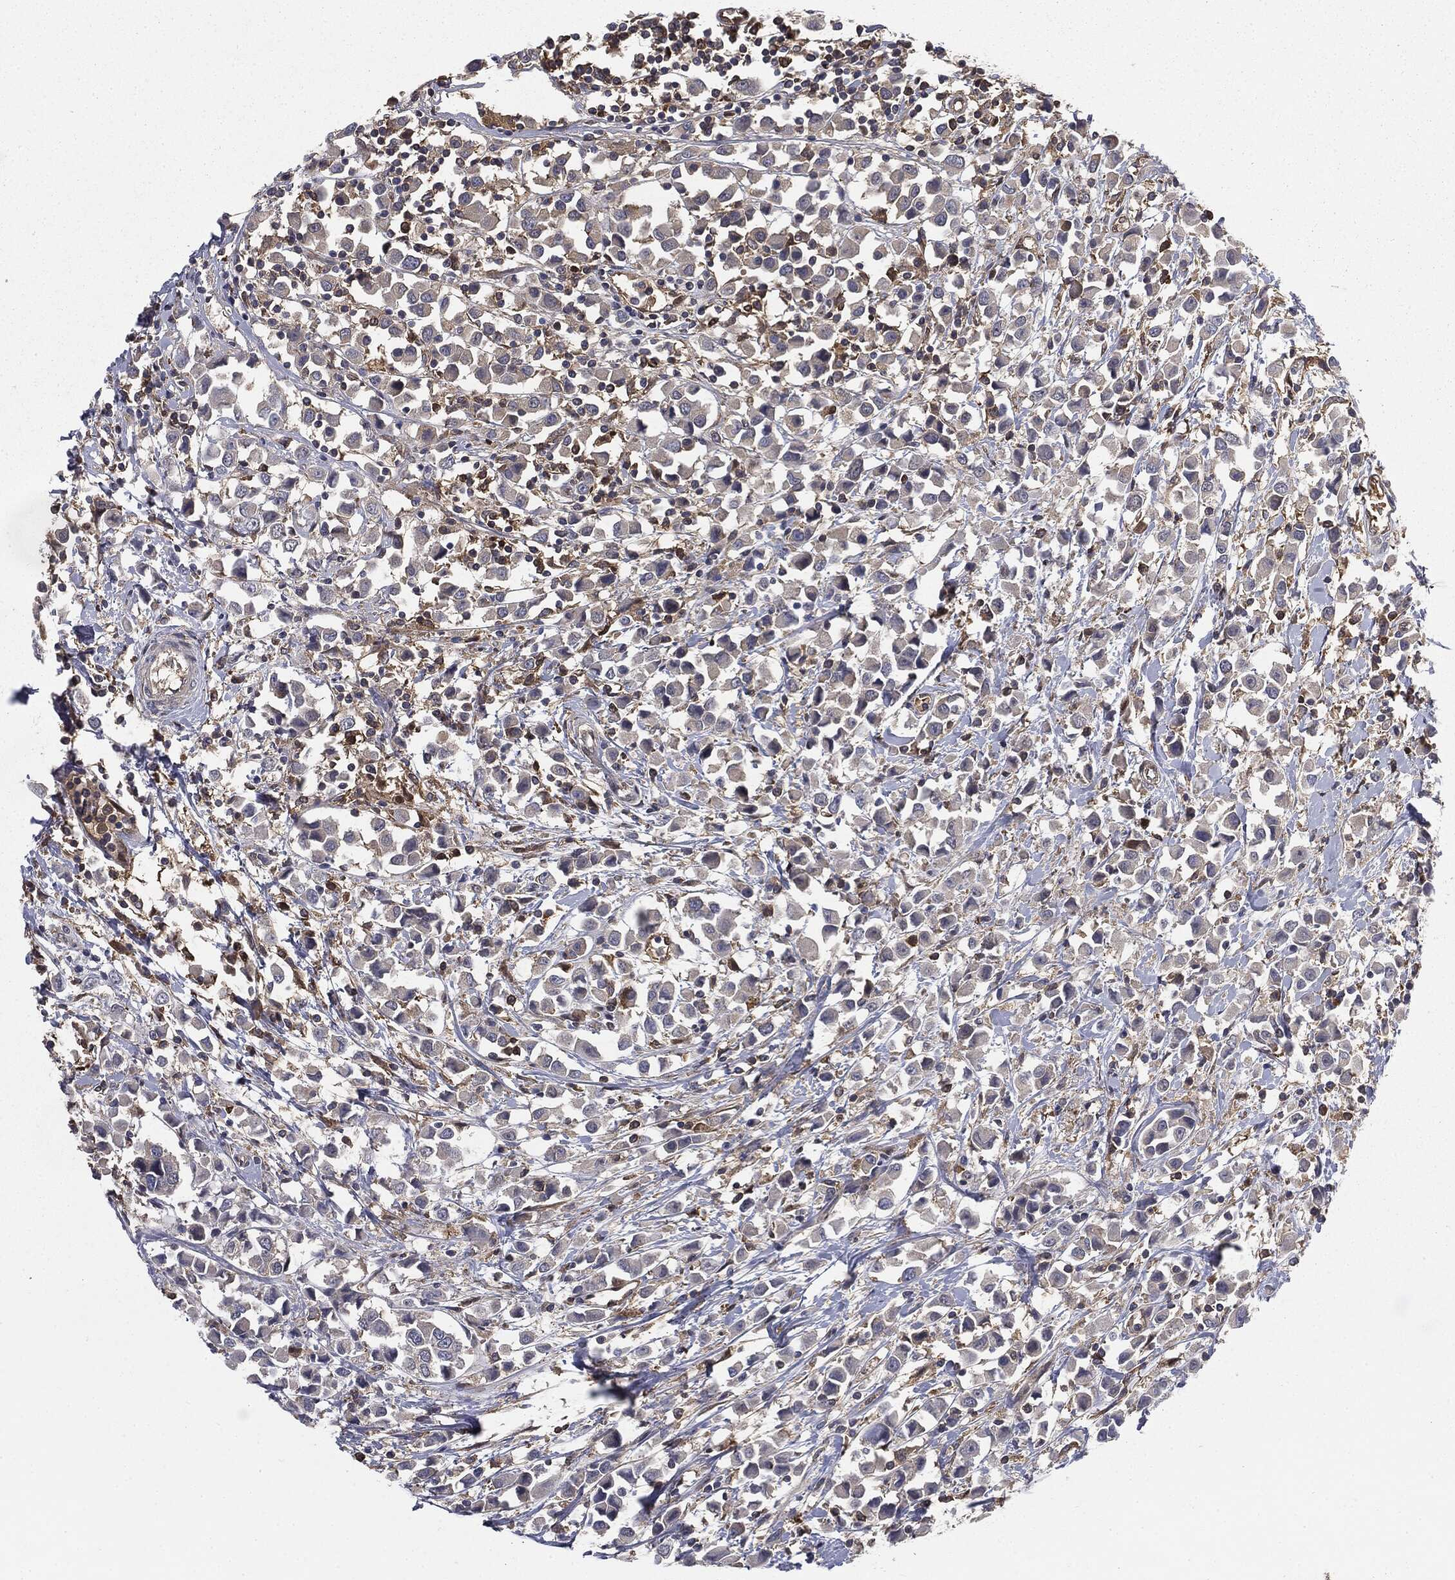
{"staining": {"intensity": "negative", "quantity": "none", "location": "none"}, "tissue": "breast cancer", "cell_type": "Tumor cells", "image_type": "cancer", "snomed": [{"axis": "morphology", "description": "Duct carcinoma"}, {"axis": "topography", "description": "Breast"}], "caption": "Protein analysis of breast cancer demonstrates no significant positivity in tumor cells.", "gene": "GNB5", "patient": {"sex": "female", "age": 61}}